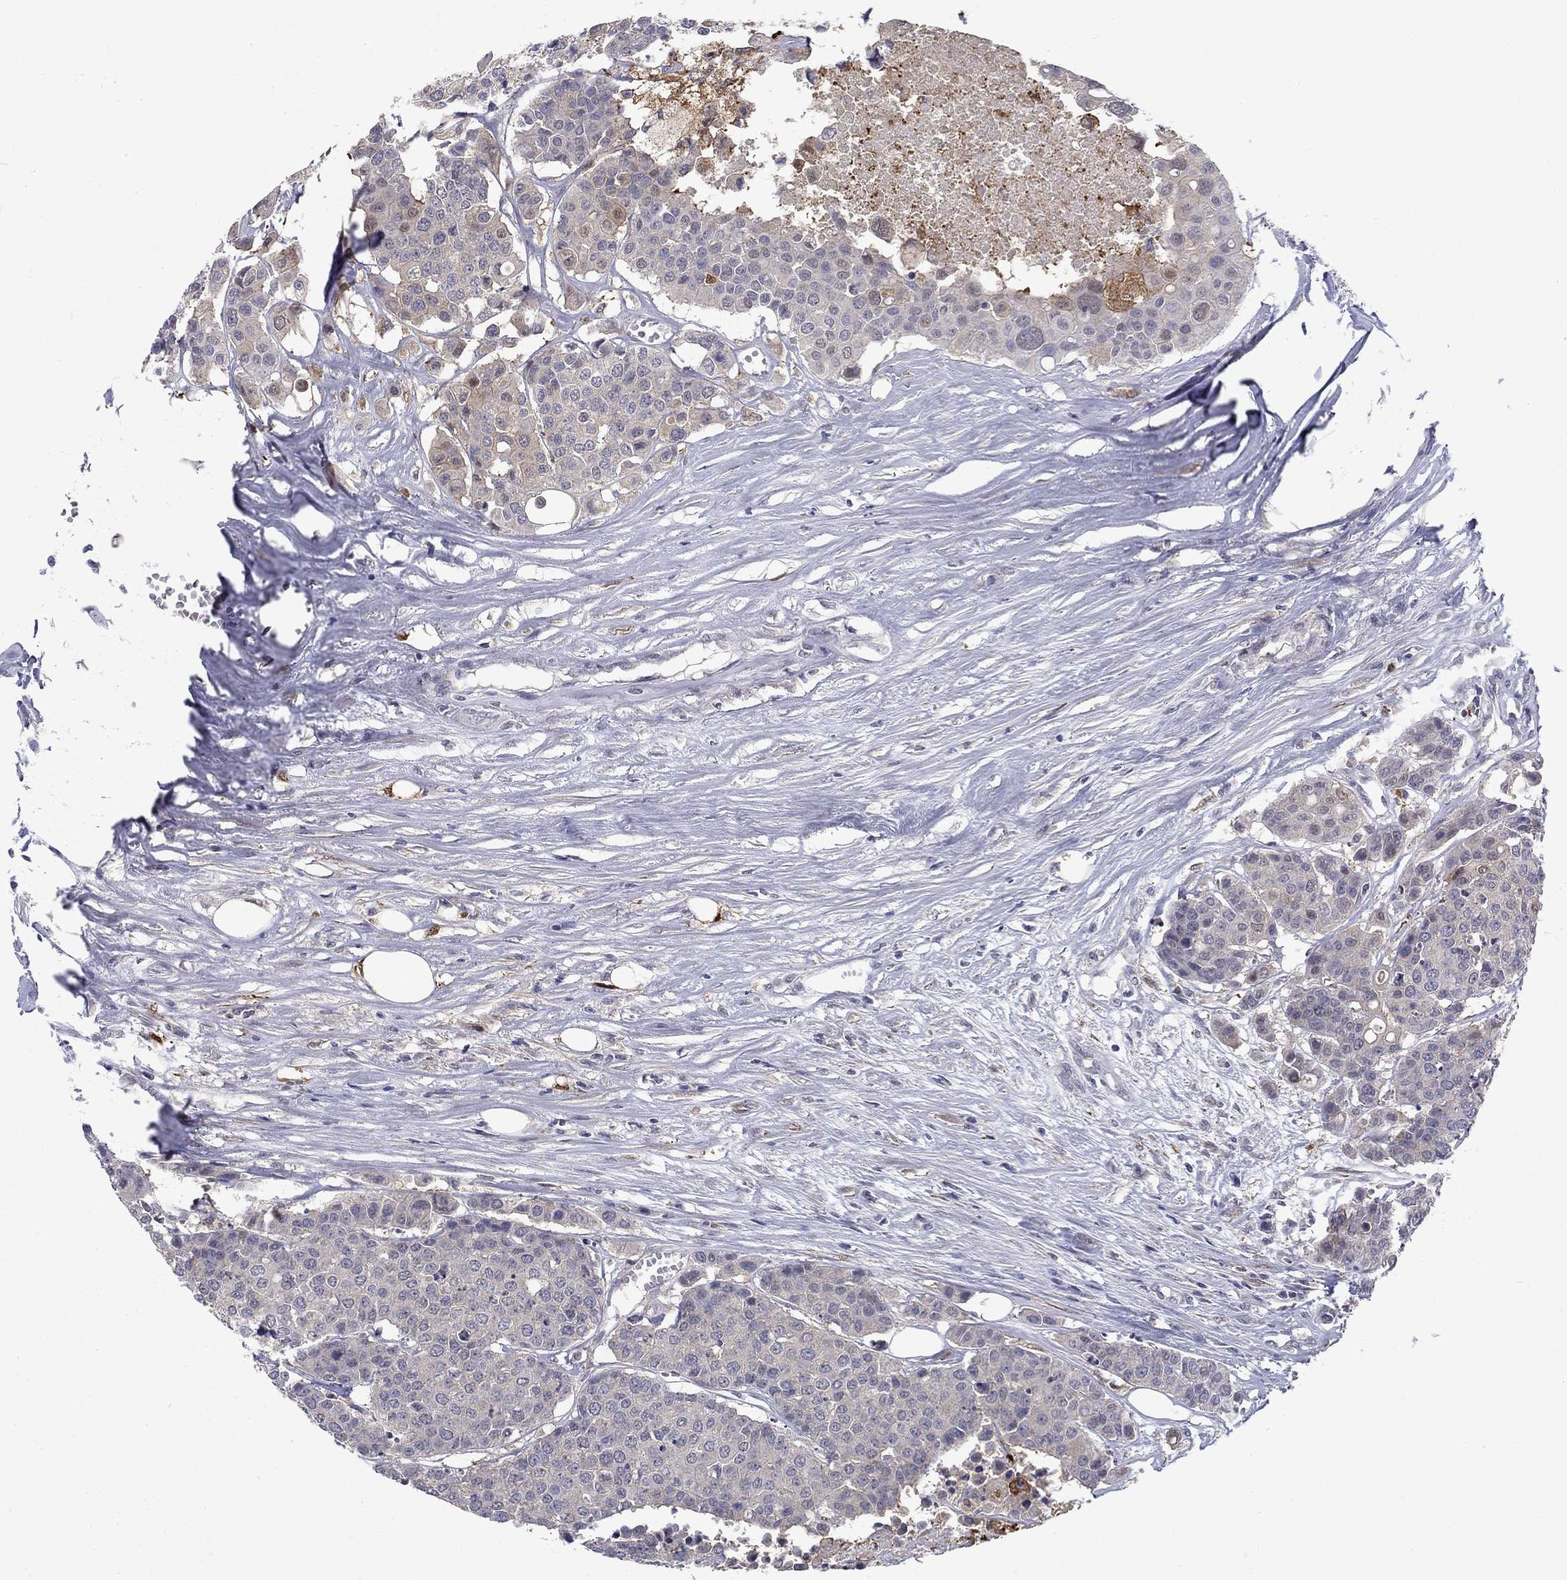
{"staining": {"intensity": "moderate", "quantity": "<25%", "location": "cytoplasmic/membranous"}, "tissue": "carcinoid", "cell_type": "Tumor cells", "image_type": "cancer", "snomed": [{"axis": "morphology", "description": "Carcinoid, malignant, NOS"}, {"axis": "topography", "description": "Colon"}], "caption": "Human carcinoid (malignant) stained for a protein (brown) exhibits moderate cytoplasmic/membranous positive expression in approximately <25% of tumor cells.", "gene": "PCBP3", "patient": {"sex": "male", "age": 81}}